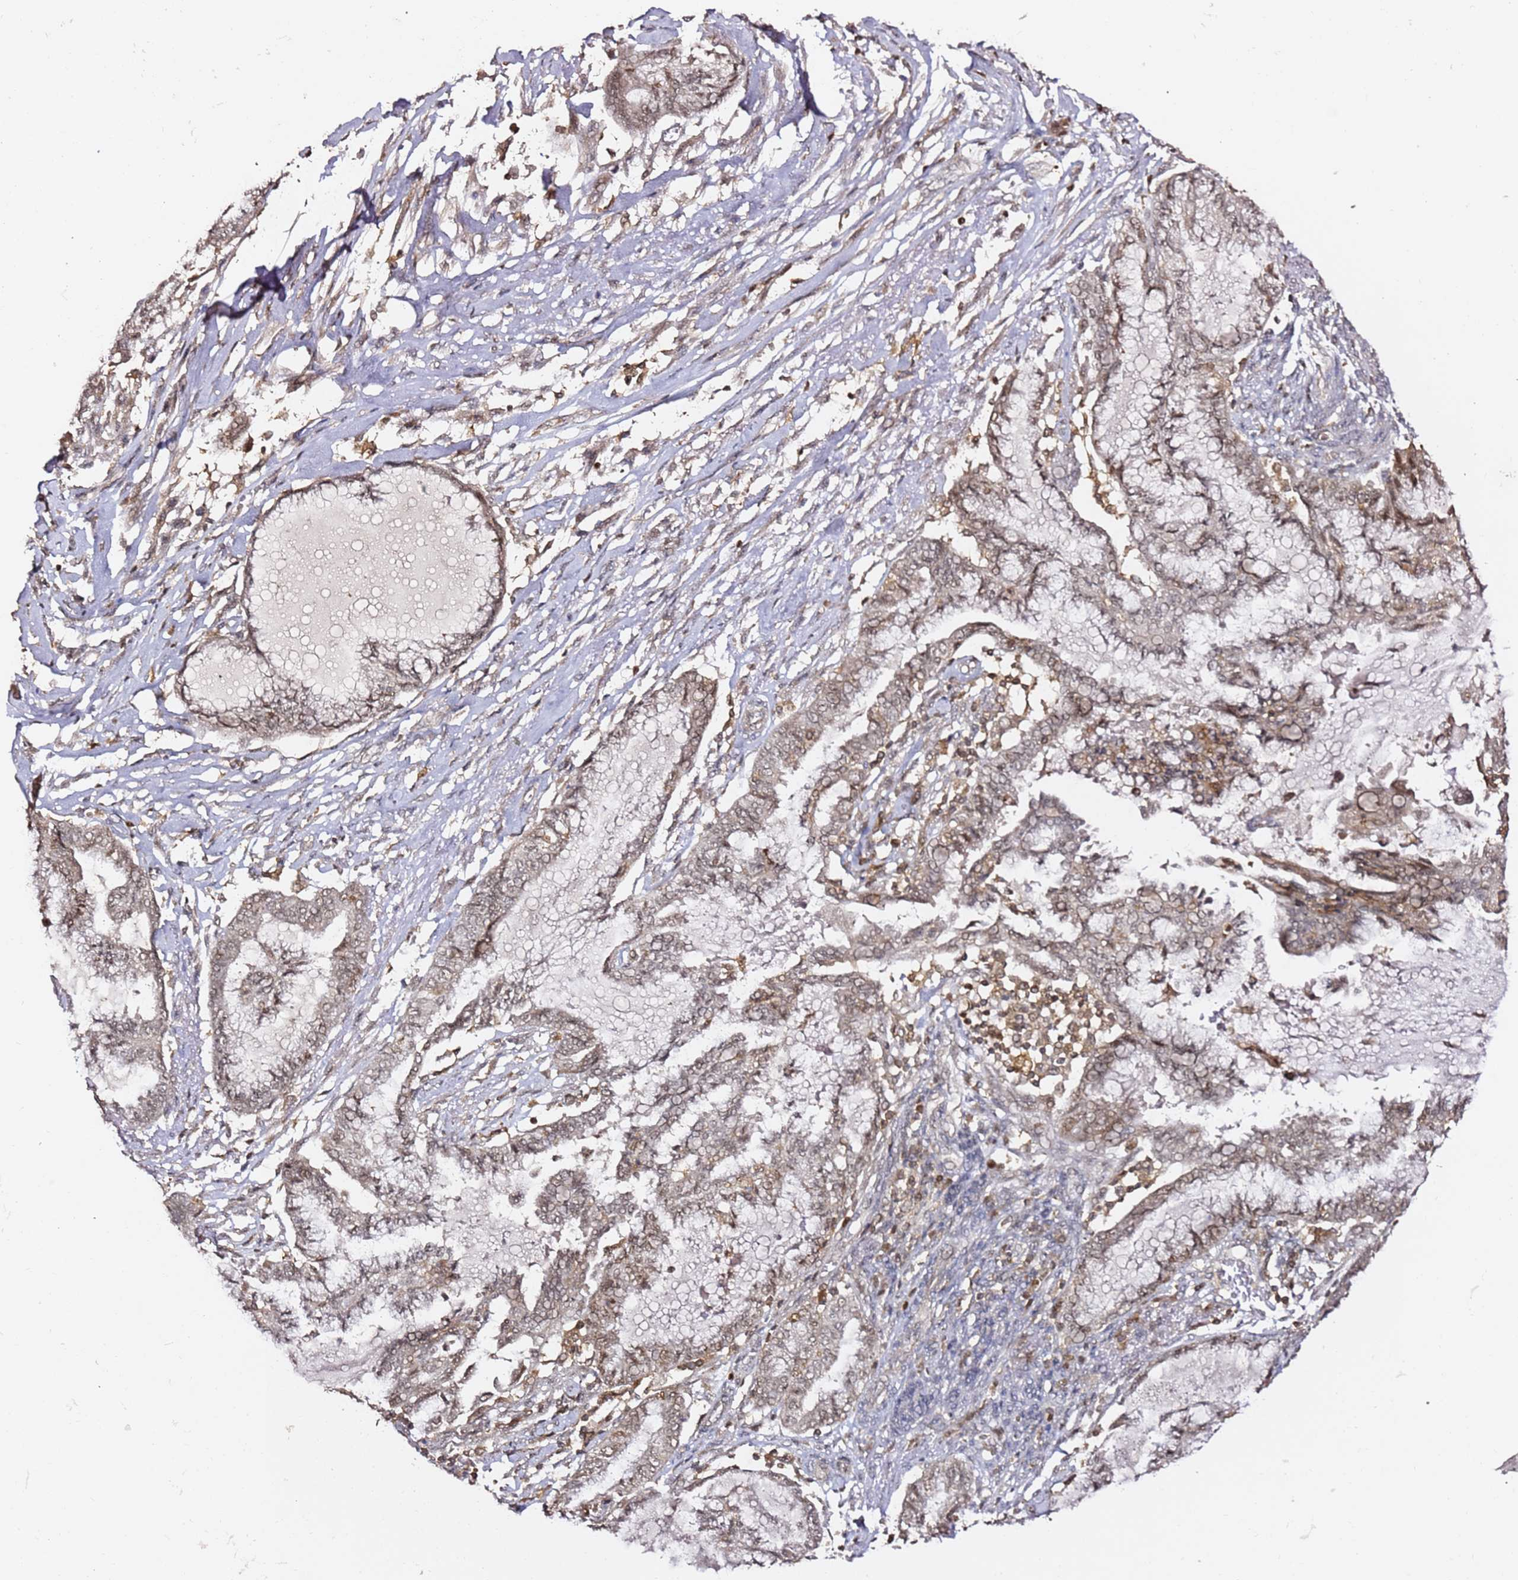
{"staining": {"intensity": "weak", "quantity": "25%-75%", "location": "nuclear"}, "tissue": "endometrial cancer", "cell_type": "Tumor cells", "image_type": "cancer", "snomed": [{"axis": "morphology", "description": "Adenocarcinoma, NOS"}, {"axis": "topography", "description": "Endometrium"}], "caption": "Brown immunohistochemical staining in endometrial adenocarcinoma displays weak nuclear expression in about 25%-75% of tumor cells.", "gene": "OR5V1", "patient": {"sex": "female", "age": 86}}